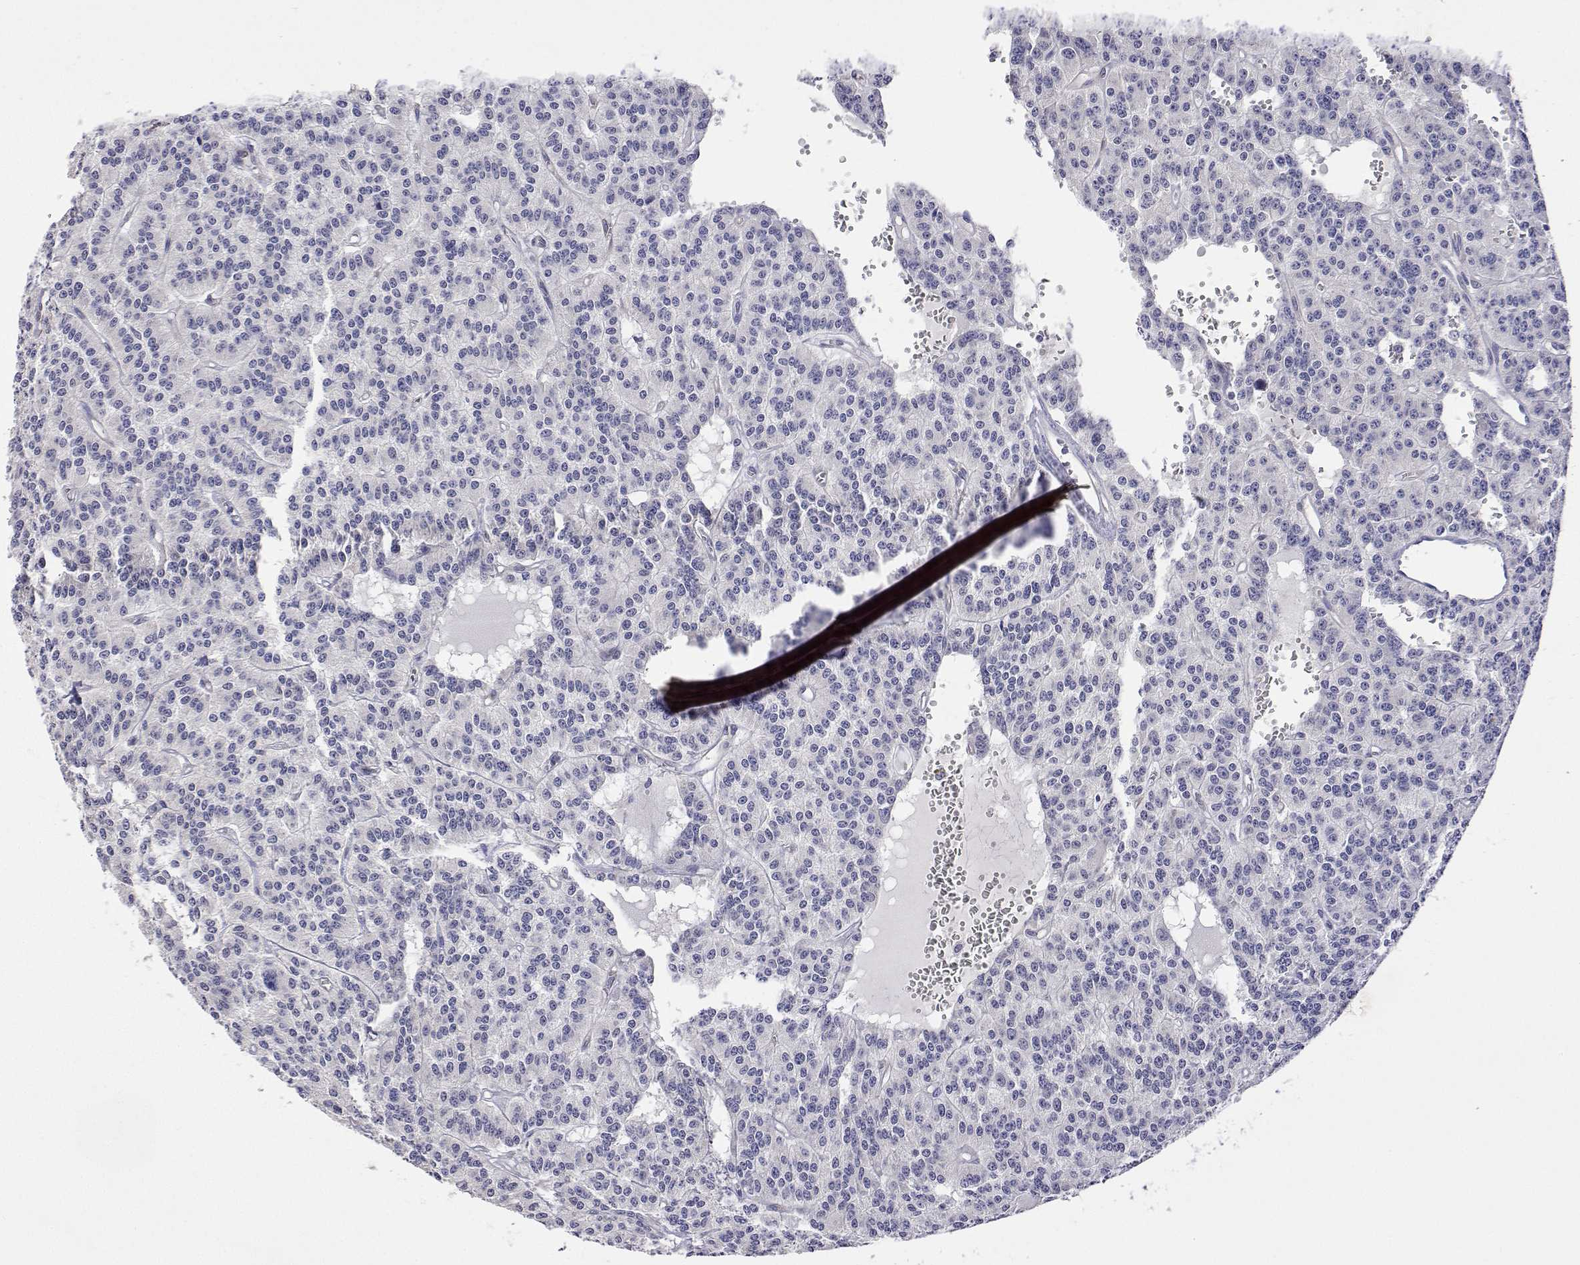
{"staining": {"intensity": "negative", "quantity": "none", "location": "none"}, "tissue": "carcinoid", "cell_type": "Tumor cells", "image_type": "cancer", "snomed": [{"axis": "morphology", "description": "Carcinoid, malignant, NOS"}, {"axis": "topography", "description": "Lung"}], "caption": "Tumor cells are negative for brown protein staining in malignant carcinoid. (Stains: DAB immunohistochemistry (IHC) with hematoxylin counter stain, Microscopy: brightfield microscopy at high magnification).", "gene": "PLCB1", "patient": {"sex": "female", "age": 71}}